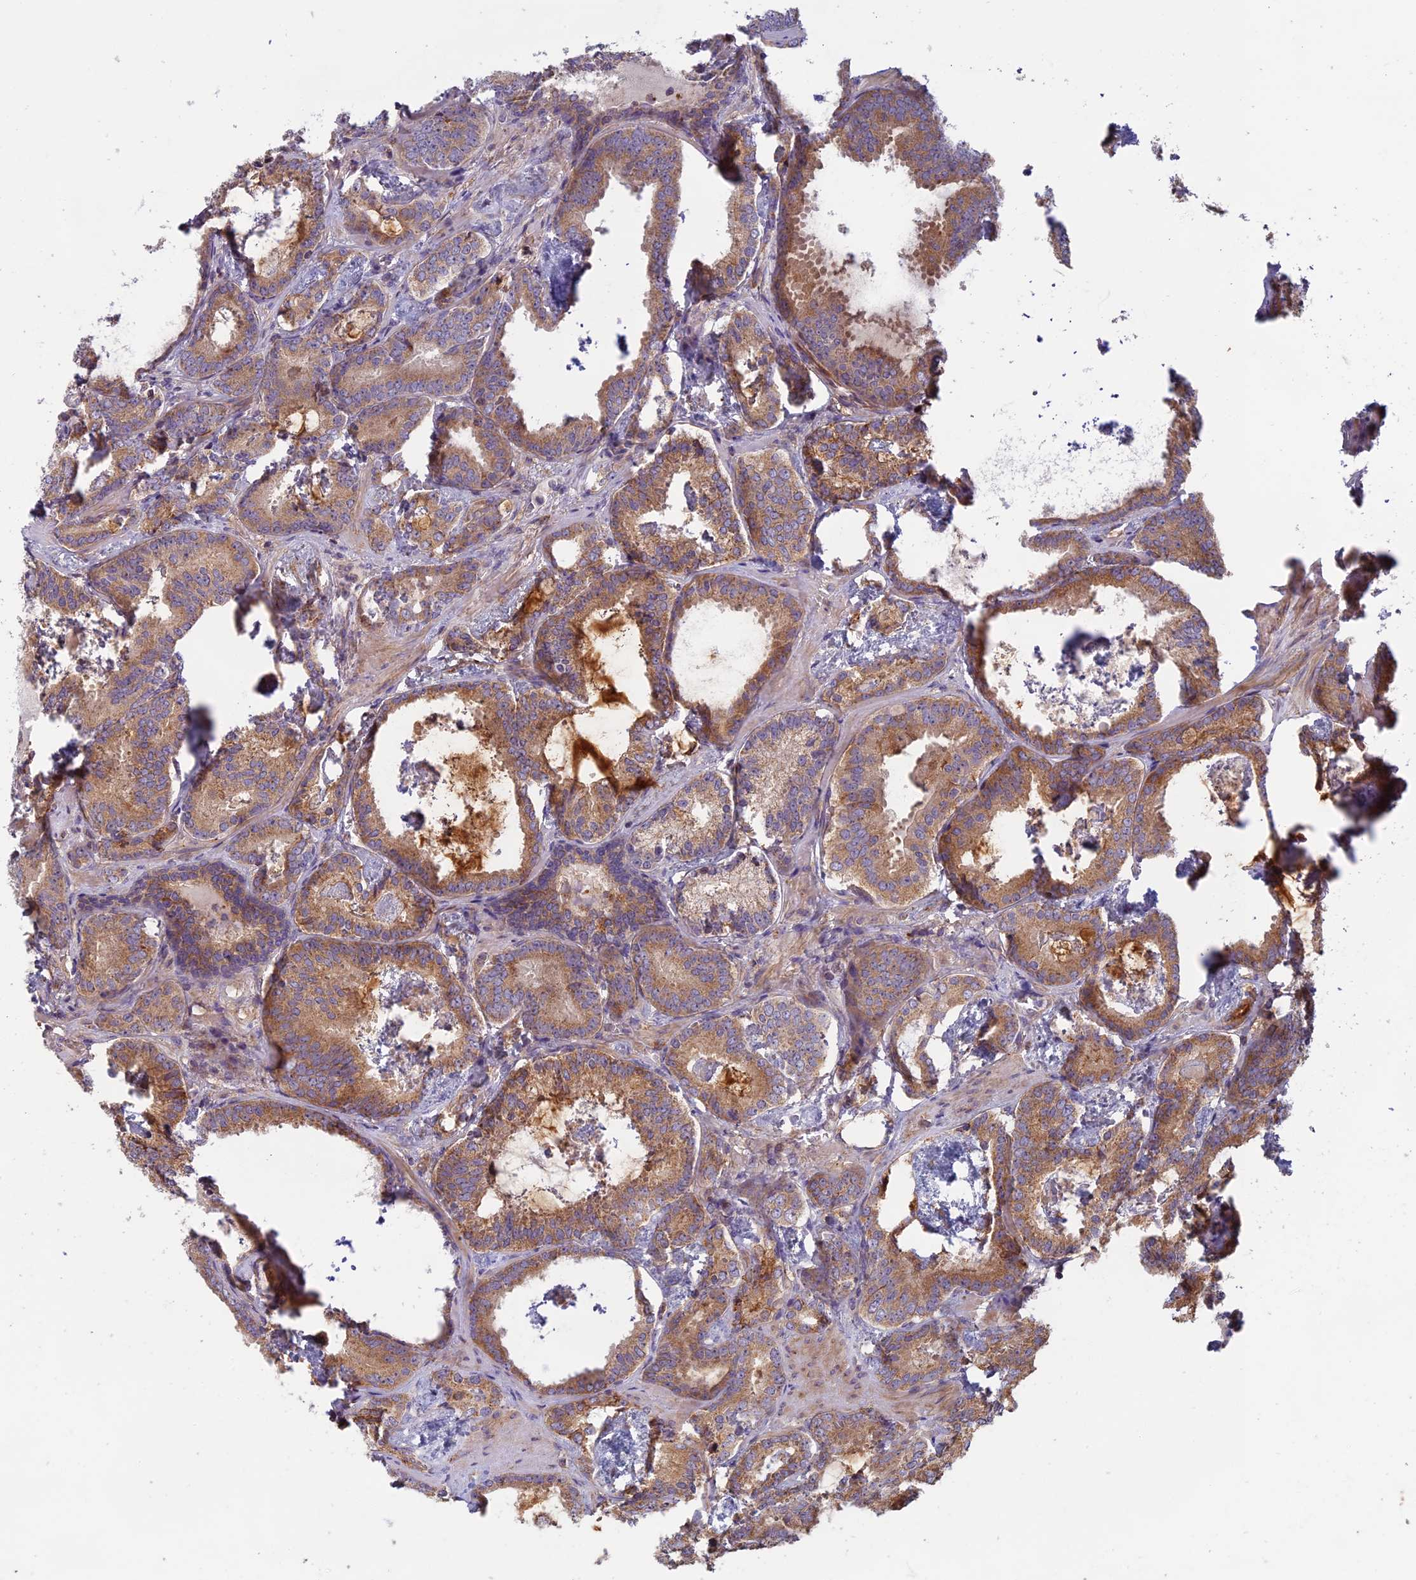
{"staining": {"intensity": "moderate", "quantity": ">75%", "location": "cytoplasmic/membranous"}, "tissue": "prostate cancer", "cell_type": "Tumor cells", "image_type": "cancer", "snomed": [{"axis": "morphology", "description": "Adenocarcinoma, Low grade"}, {"axis": "topography", "description": "Prostate"}], "caption": "The histopathology image reveals staining of prostate adenocarcinoma (low-grade), revealing moderate cytoplasmic/membranous protein staining (brown color) within tumor cells. (Stains: DAB in brown, nuclei in blue, Microscopy: brightfield microscopy at high magnification).", "gene": "EDAR", "patient": {"sex": "male", "age": 60}}